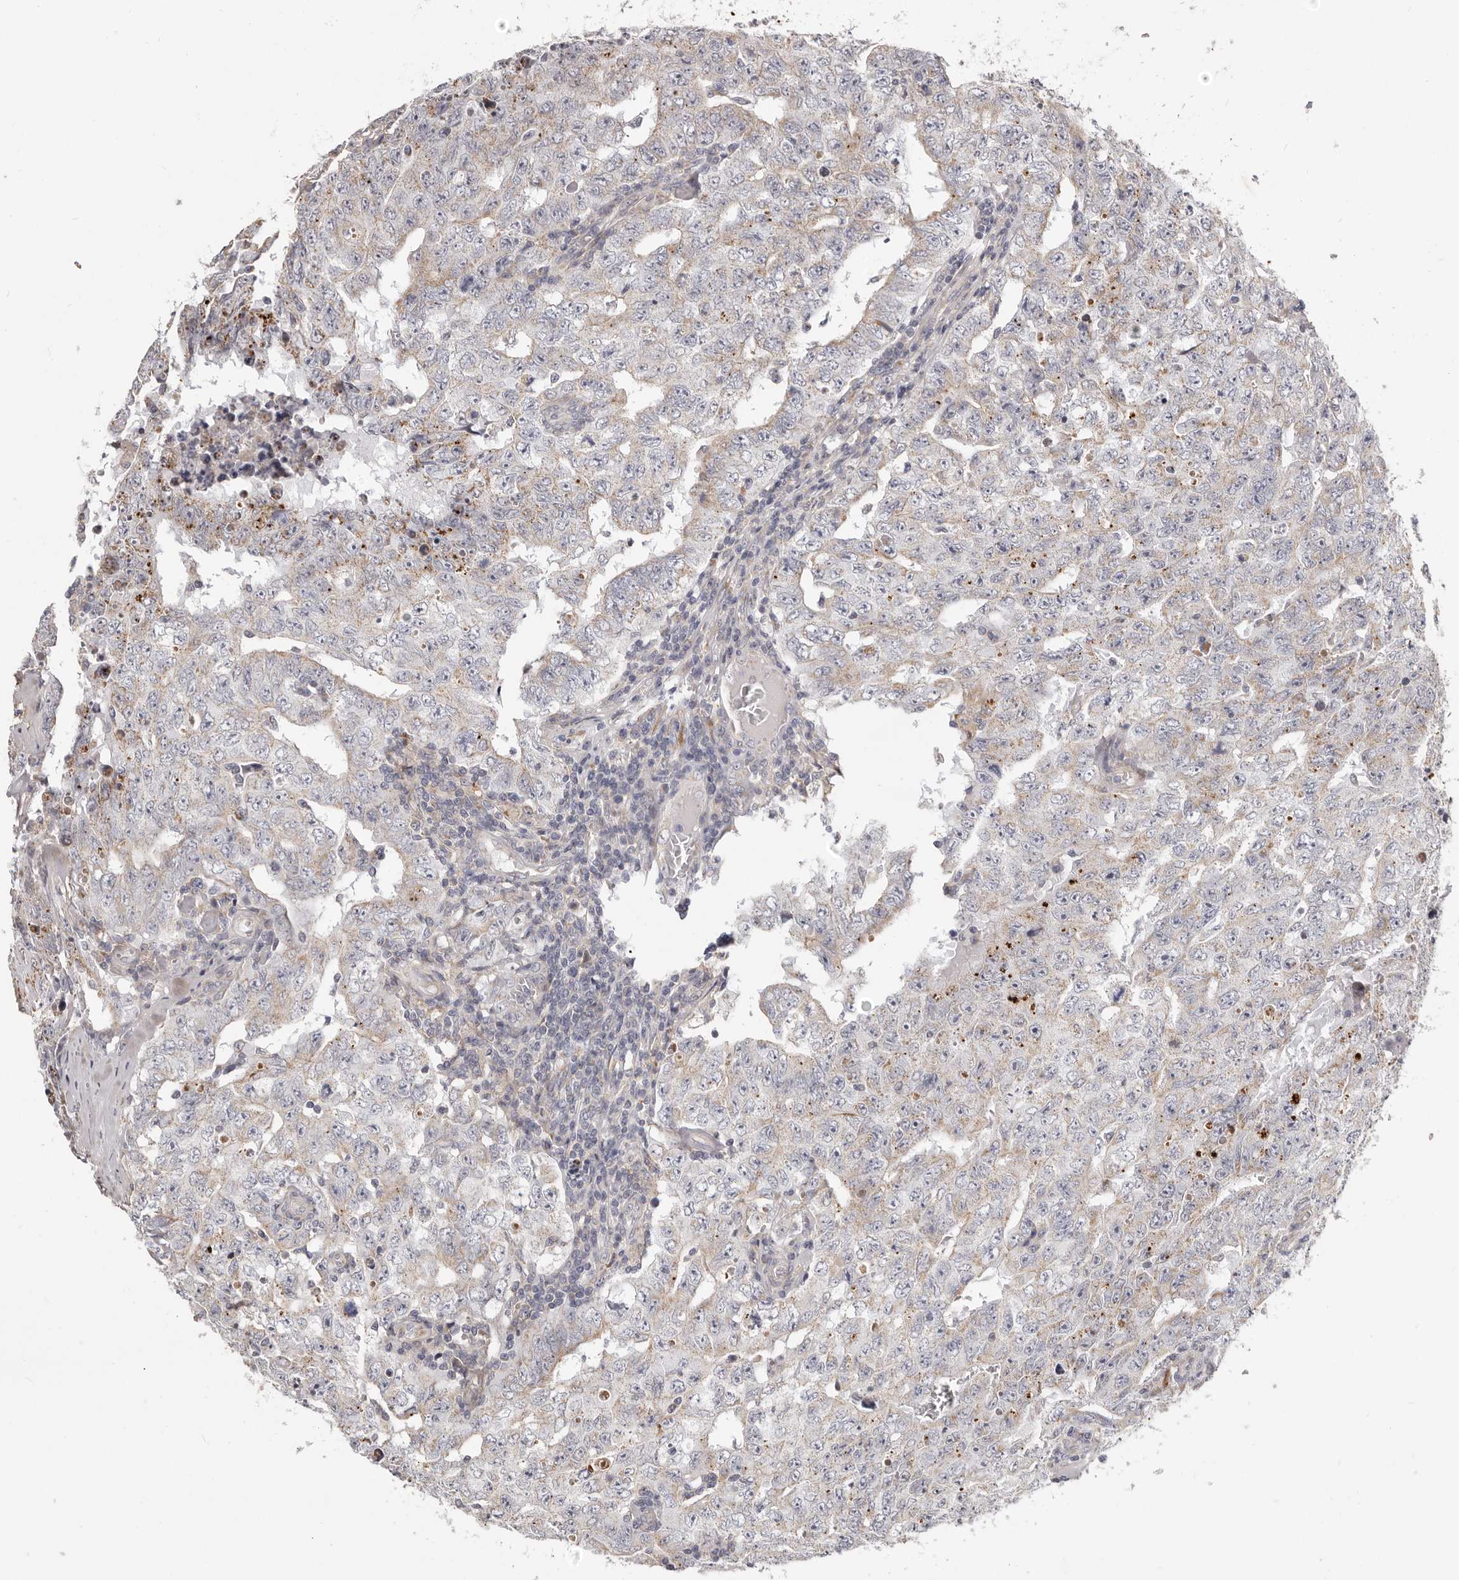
{"staining": {"intensity": "weak", "quantity": "<25%", "location": "cytoplasmic/membranous"}, "tissue": "testis cancer", "cell_type": "Tumor cells", "image_type": "cancer", "snomed": [{"axis": "morphology", "description": "Carcinoma, Embryonal, NOS"}, {"axis": "topography", "description": "Testis"}], "caption": "Immunohistochemistry micrograph of testis cancer (embryonal carcinoma) stained for a protein (brown), which demonstrates no expression in tumor cells. (Brightfield microscopy of DAB (3,3'-diaminobenzidine) immunohistochemistry (IHC) at high magnification).", "gene": "MRPS10", "patient": {"sex": "male", "age": 26}}